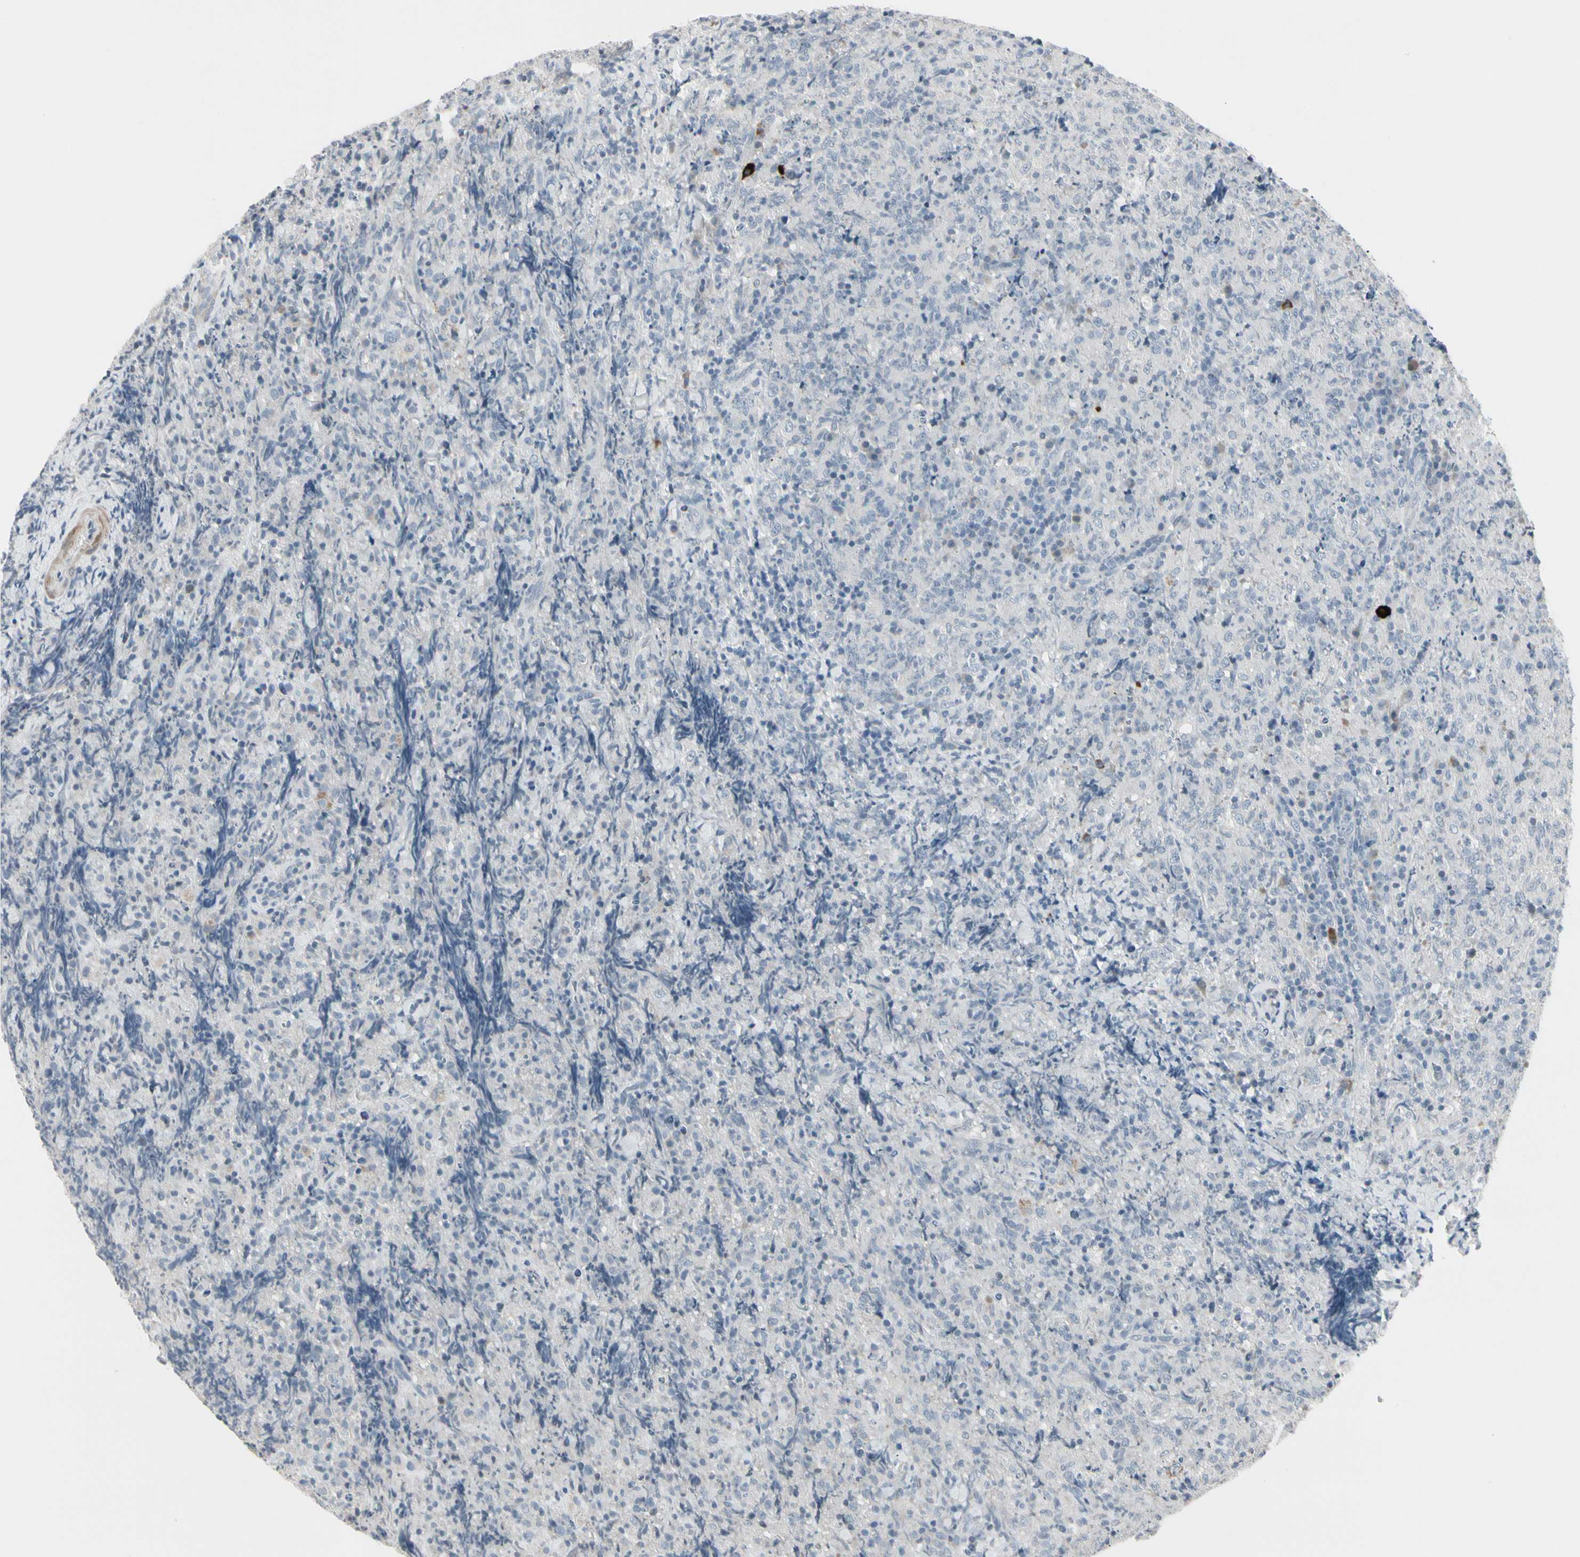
{"staining": {"intensity": "negative", "quantity": "none", "location": "none"}, "tissue": "lymphoma", "cell_type": "Tumor cells", "image_type": "cancer", "snomed": [{"axis": "morphology", "description": "Malignant lymphoma, non-Hodgkin's type, High grade"}, {"axis": "topography", "description": "Tonsil"}], "caption": "Immunohistochemistry (IHC) histopathology image of neoplastic tissue: human high-grade malignant lymphoma, non-Hodgkin's type stained with DAB (3,3'-diaminobenzidine) demonstrates no significant protein expression in tumor cells.", "gene": "DMPK", "patient": {"sex": "female", "age": 36}}